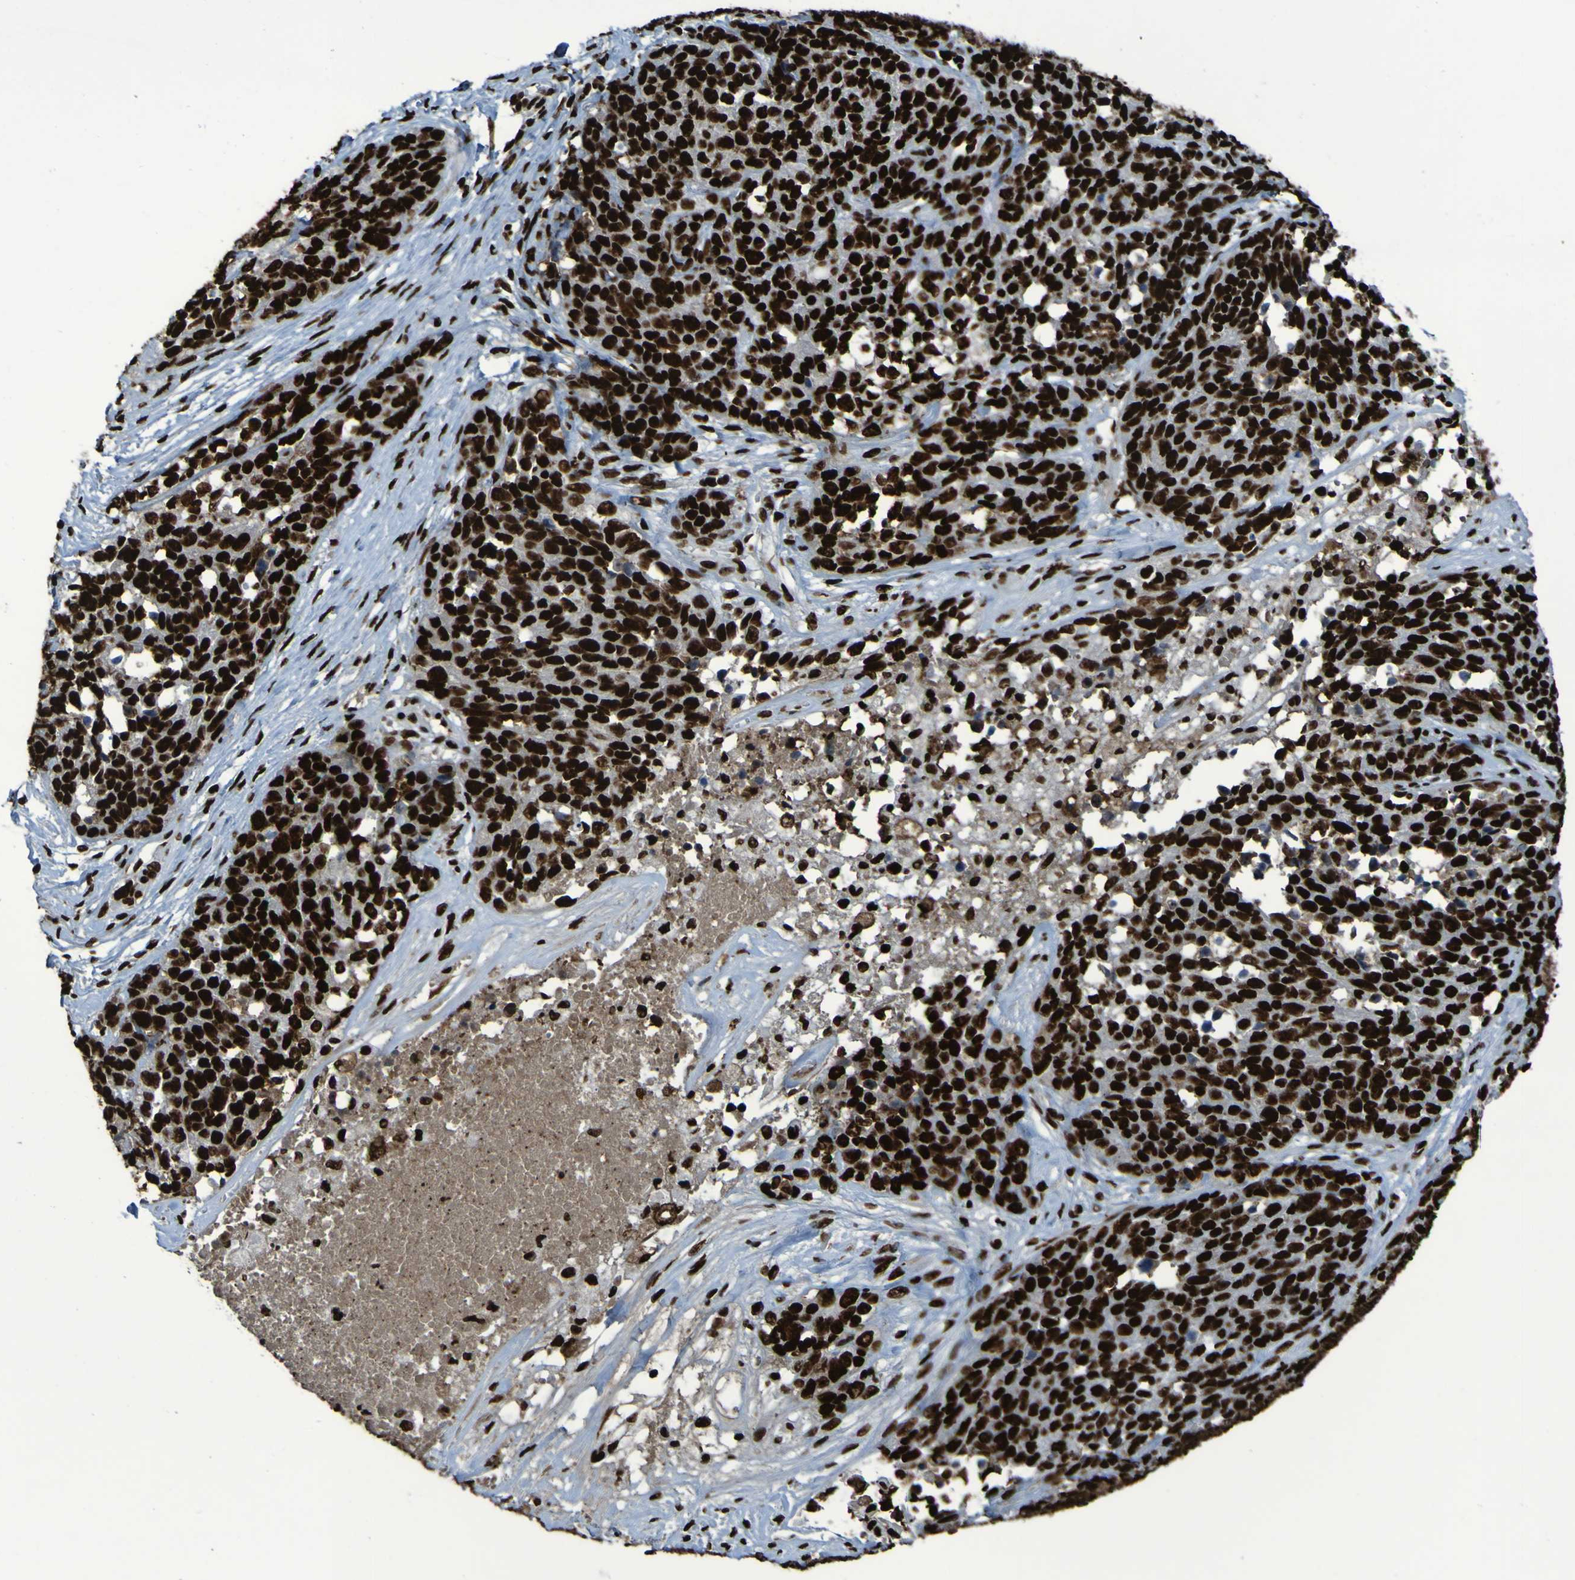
{"staining": {"intensity": "strong", "quantity": ">75%", "location": "nuclear"}, "tissue": "ovarian cancer", "cell_type": "Tumor cells", "image_type": "cancer", "snomed": [{"axis": "morphology", "description": "Cystadenocarcinoma, serous, NOS"}, {"axis": "topography", "description": "Ovary"}], "caption": "Immunohistochemistry (IHC) (DAB) staining of human ovarian serous cystadenocarcinoma displays strong nuclear protein positivity in about >75% of tumor cells.", "gene": "NPM1", "patient": {"sex": "female", "age": 44}}